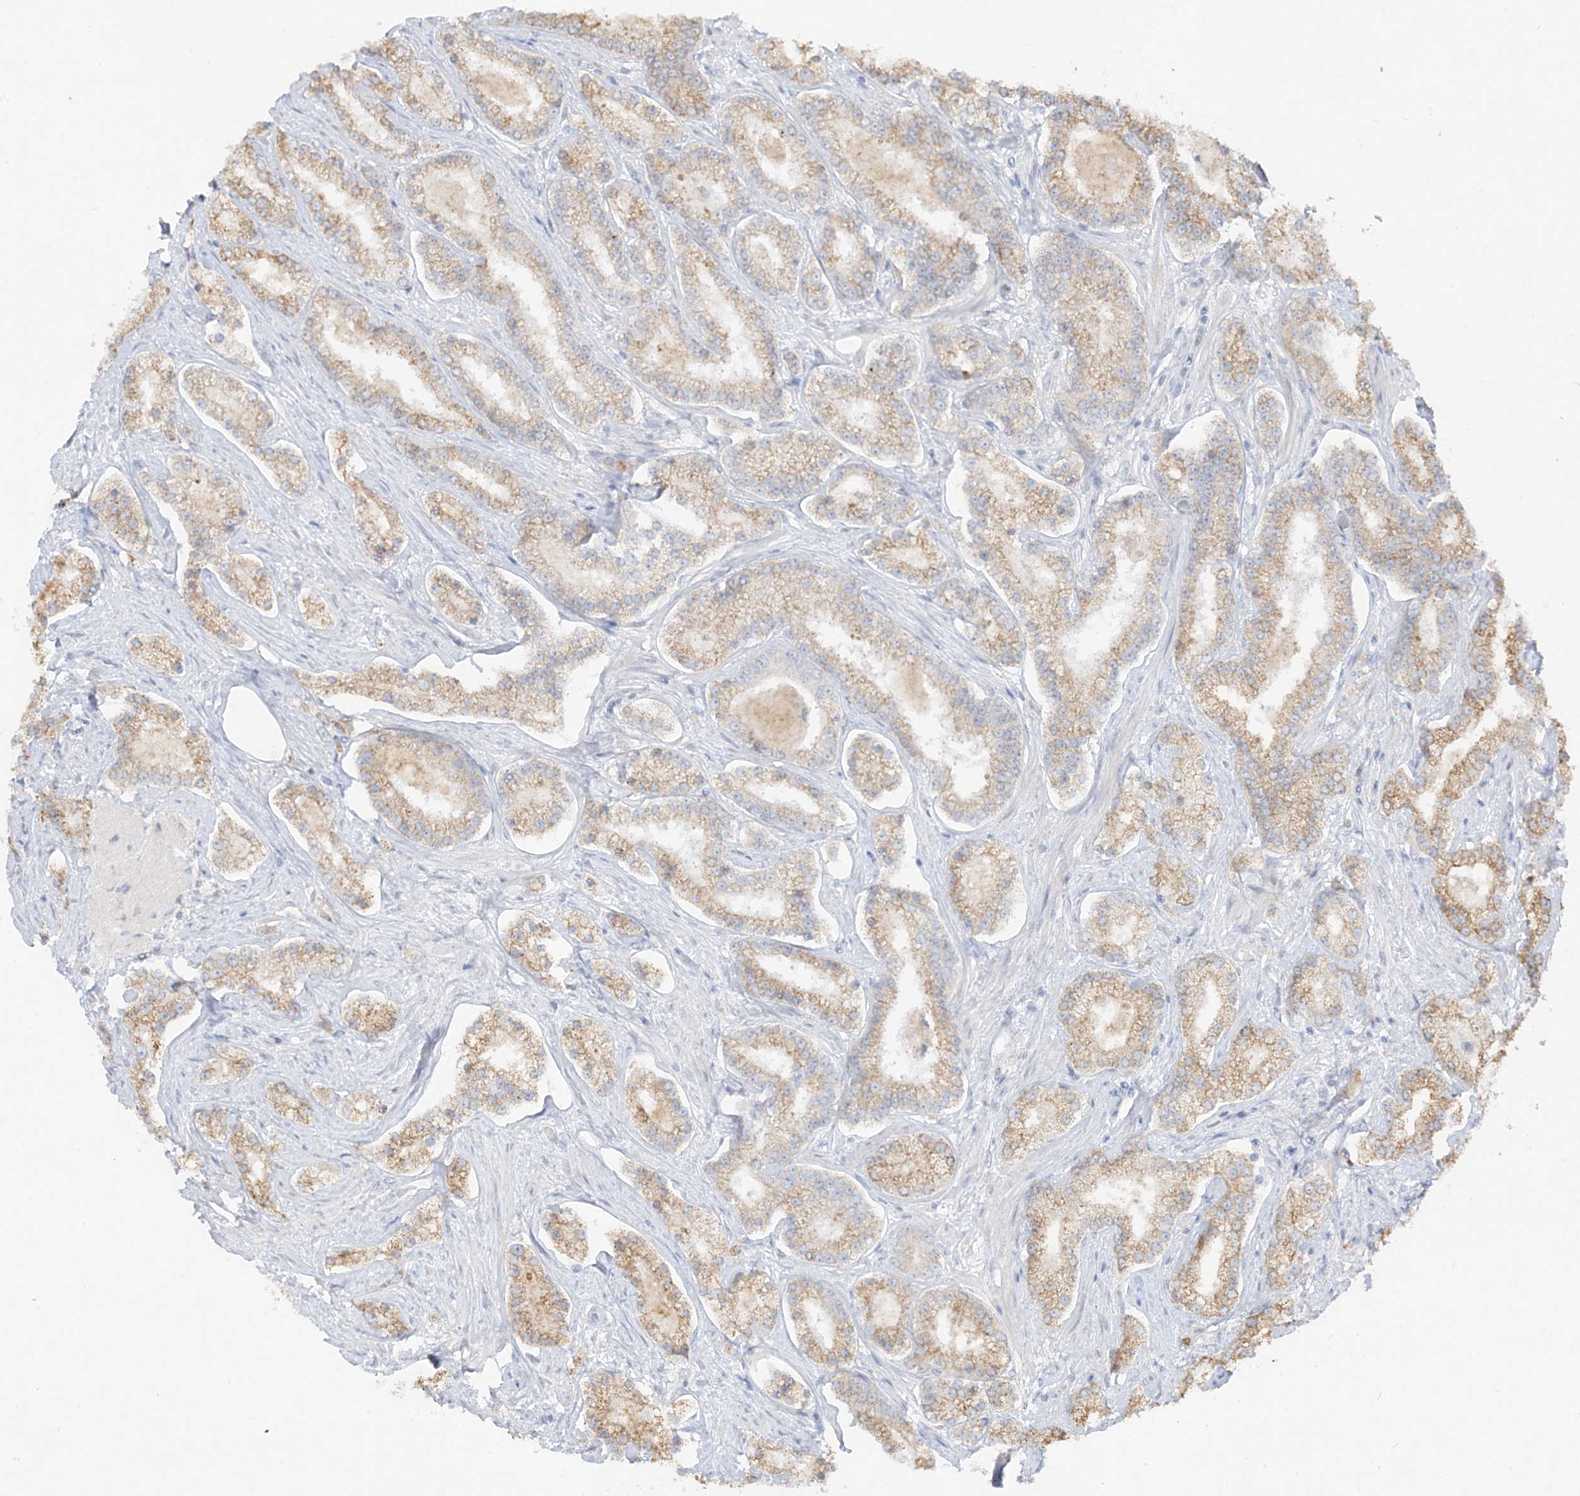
{"staining": {"intensity": "weak", "quantity": "25%-75%", "location": "cytoplasmic/membranous"}, "tissue": "prostate cancer", "cell_type": "Tumor cells", "image_type": "cancer", "snomed": [{"axis": "morphology", "description": "Normal tissue, NOS"}, {"axis": "morphology", "description": "Adenocarcinoma, High grade"}, {"axis": "topography", "description": "Prostate"}], "caption": "Brown immunohistochemical staining in human prostate cancer (adenocarcinoma (high-grade)) demonstrates weak cytoplasmic/membranous positivity in approximately 25%-75% of tumor cells.", "gene": "LOXL3", "patient": {"sex": "male", "age": 83}}